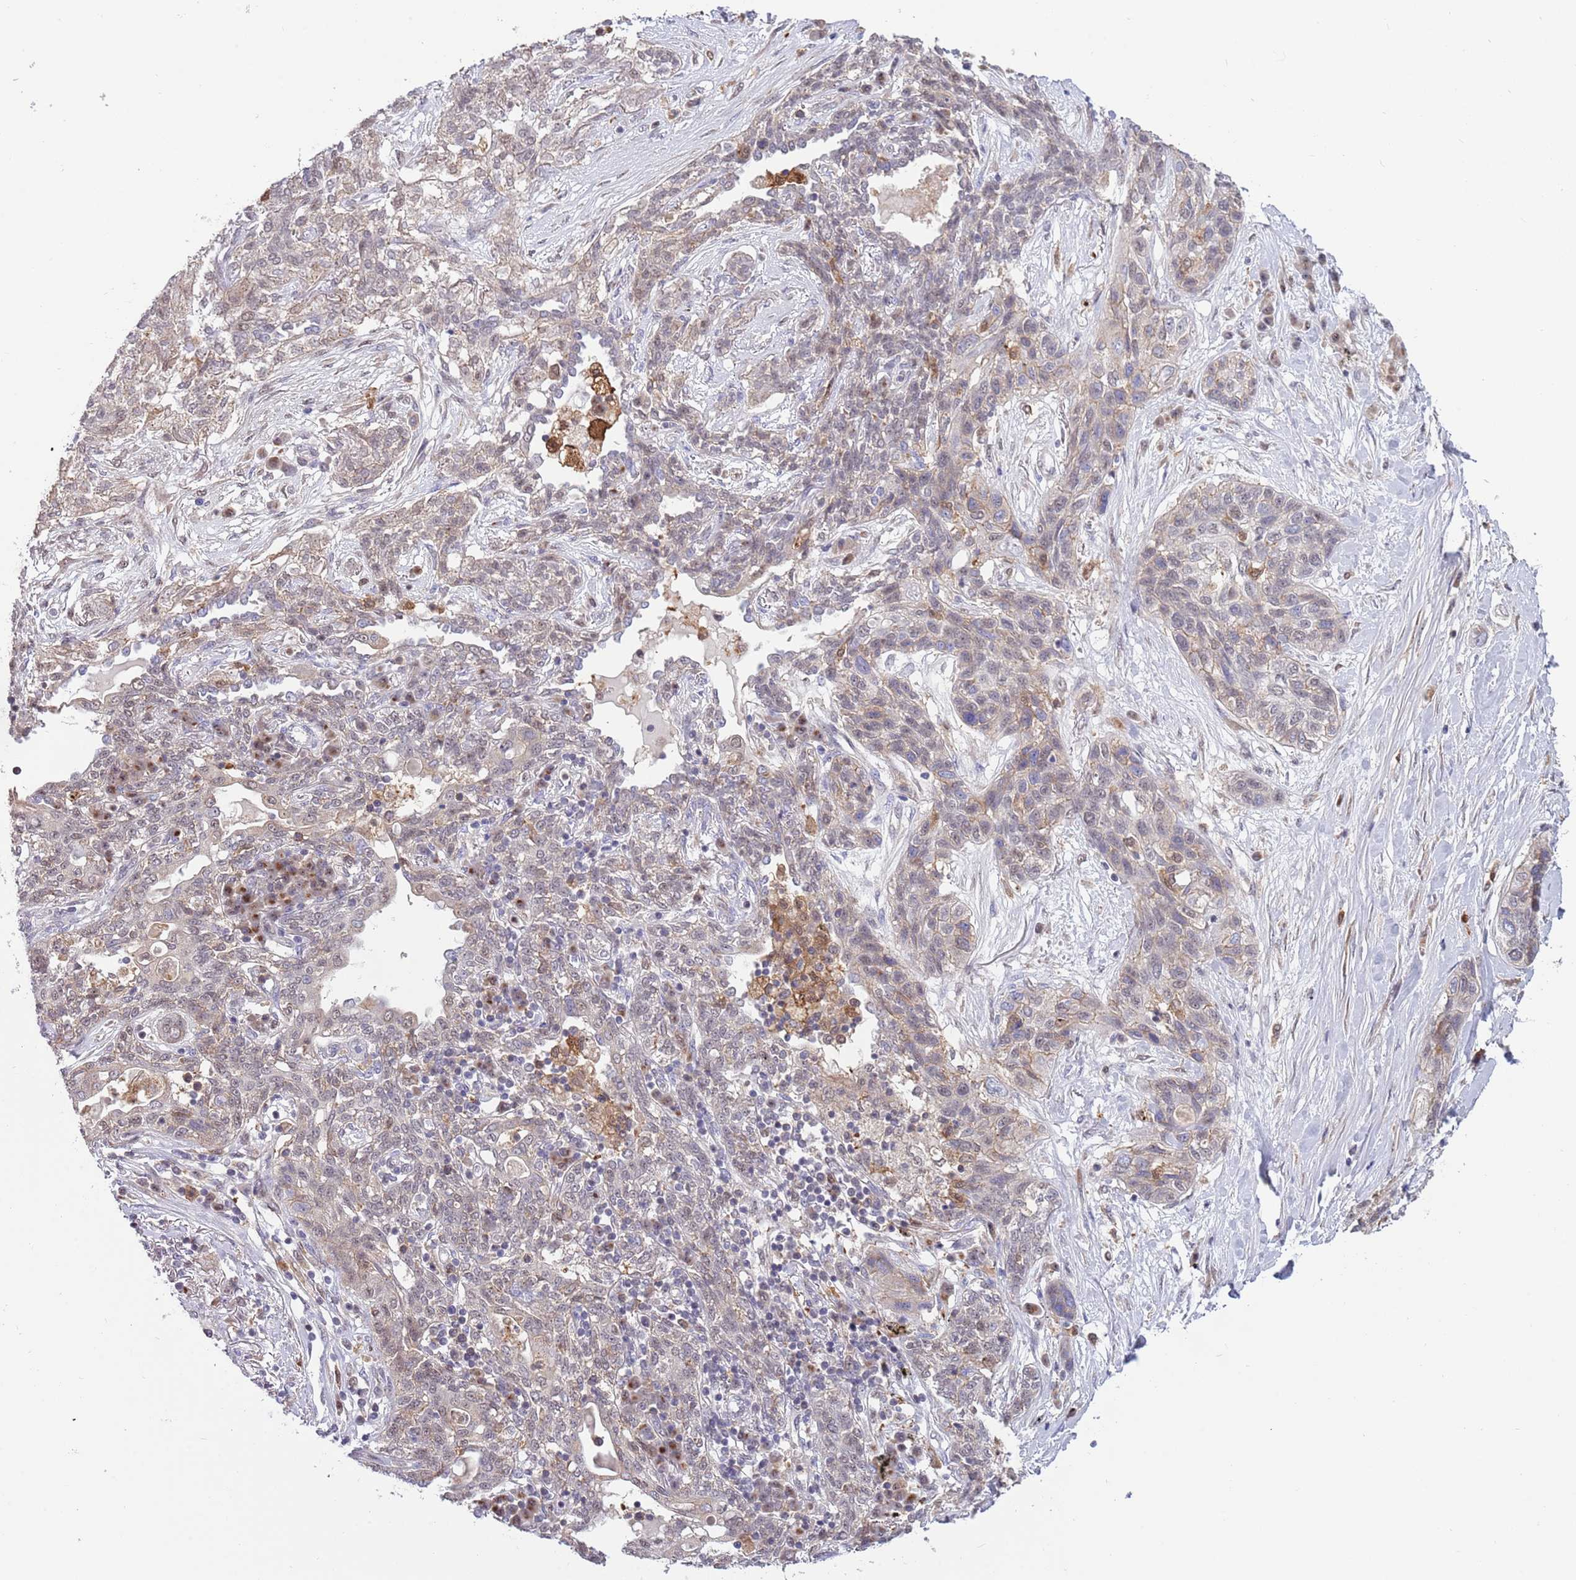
{"staining": {"intensity": "weak", "quantity": "<25%", "location": "nuclear"}, "tissue": "lung cancer", "cell_type": "Tumor cells", "image_type": "cancer", "snomed": [{"axis": "morphology", "description": "Squamous cell carcinoma, NOS"}, {"axis": "topography", "description": "Lung"}], "caption": "Immunohistochemical staining of squamous cell carcinoma (lung) shows no significant expression in tumor cells.", "gene": "CCNJL", "patient": {"sex": "female", "age": 70}}